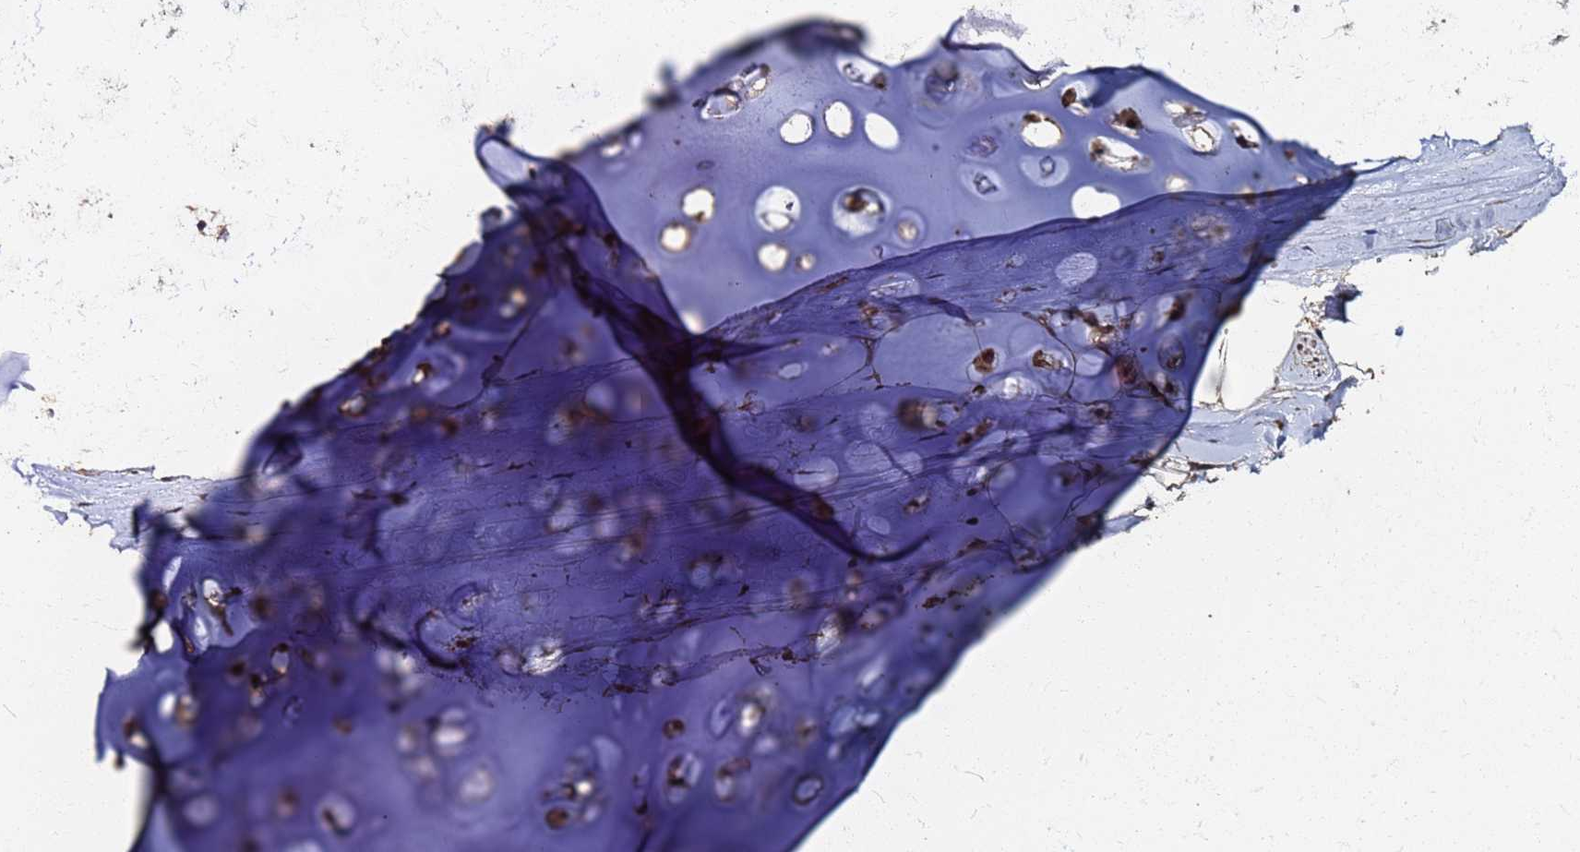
{"staining": {"intensity": "weak", "quantity": ">75%", "location": "cytoplasmic/membranous"}, "tissue": "adipose tissue", "cell_type": "Adipocytes", "image_type": "normal", "snomed": [{"axis": "morphology", "description": "Normal tissue, NOS"}, {"axis": "topography", "description": "Lymph node"}, {"axis": "topography", "description": "Bronchus"}], "caption": "Normal adipose tissue was stained to show a protein in brown. There is low levels of weak cytoplasmic/membranous staining in approximately >75% of adipocytes. (DAB IHC, brown staining for protein, blue staining for nuclei).", "gene": "DPH5", "patient": {"sex": "male", "age": 63}}